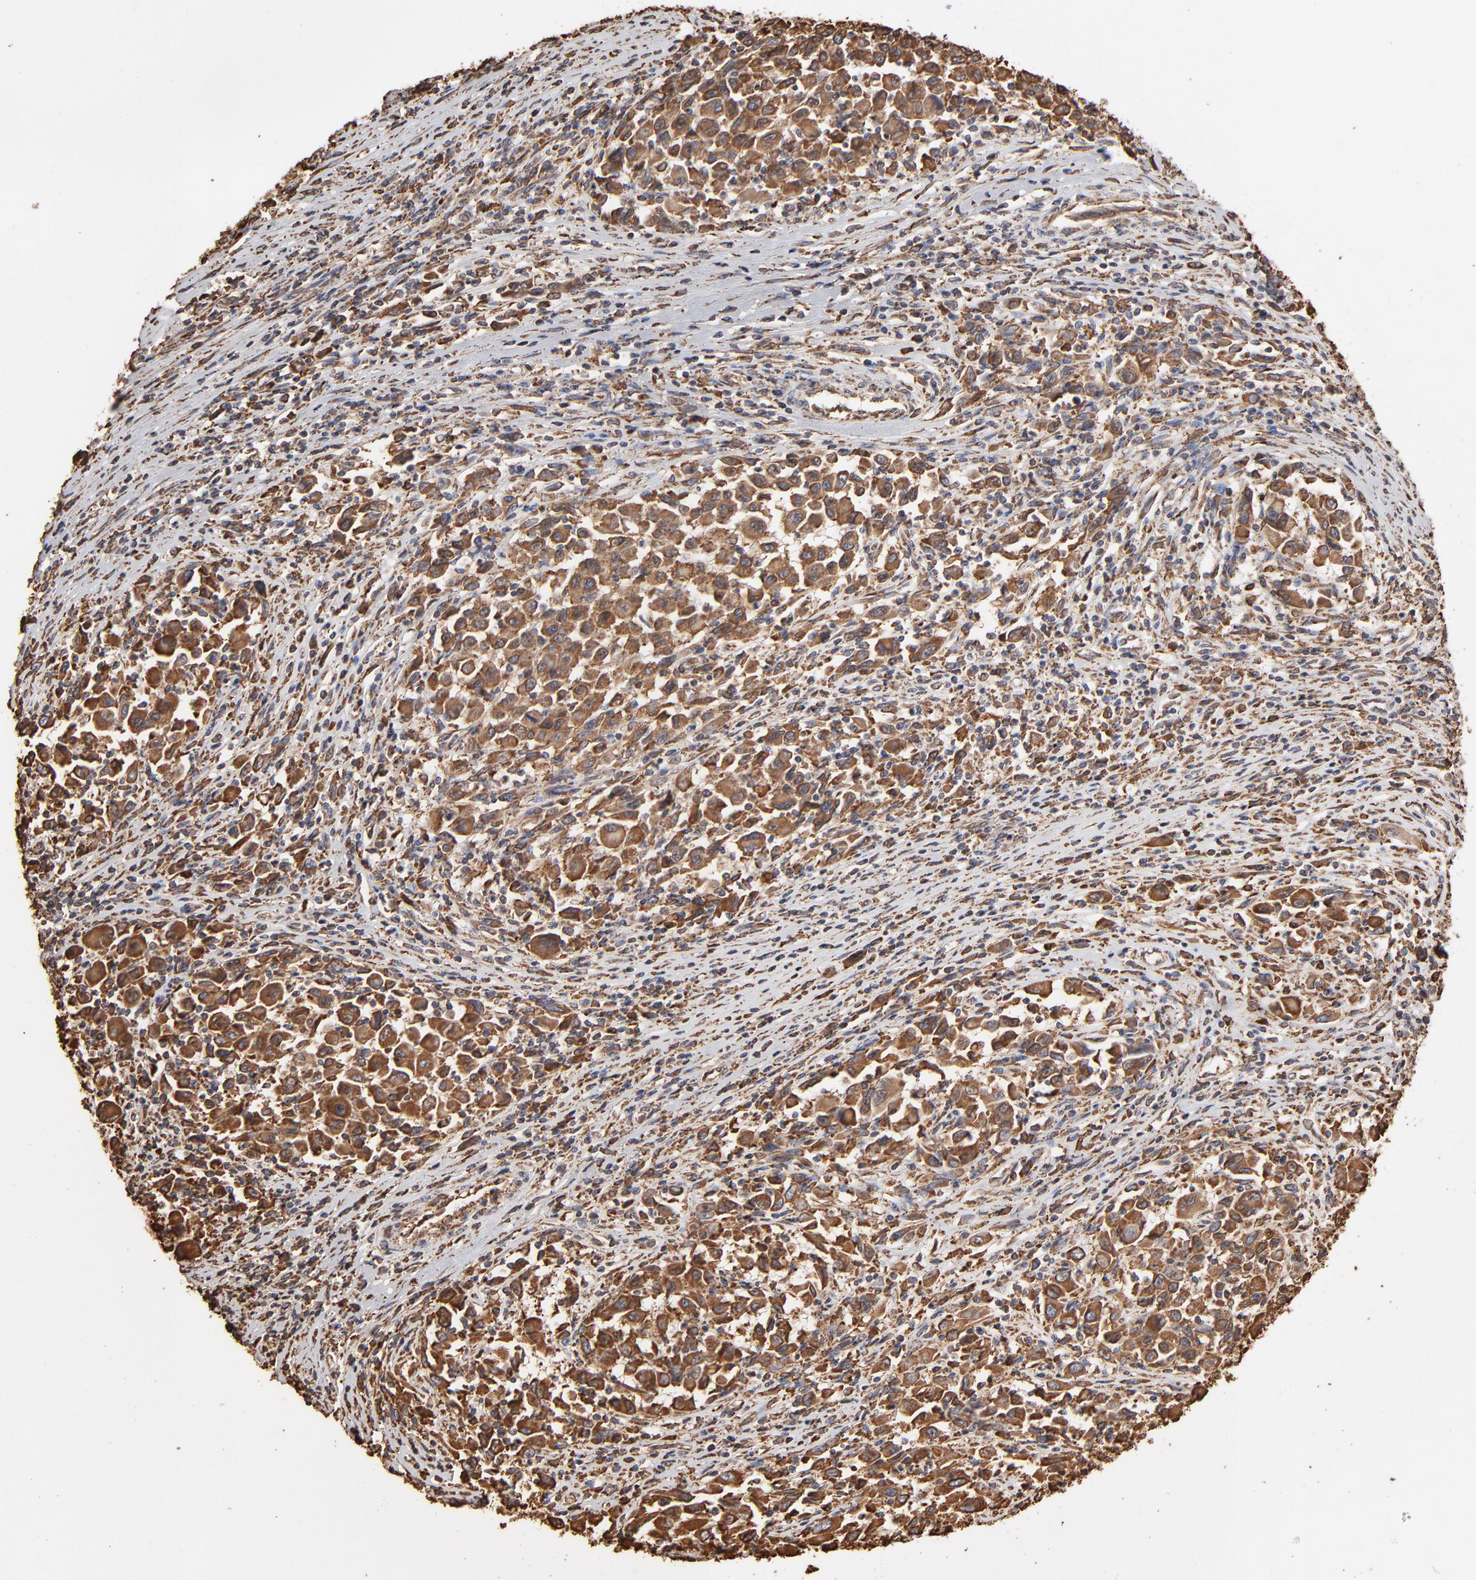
{"staining": {"intensity": "moderate", "quantity": ">75%", "location": "cytoplasmic/membranous"}, "tissue": "melanoma", "cell_type": "Tumor cells", "image_type": "cancer", "snomed": [{"axis": "morphology", "description": "Malignant melanoma, Metastatic site"}, {"axis": "topography", "description": "Lymph node"}], "caption": "High-power microscopy captured an IHC micrograph of malignant melanoma (metastatic site), revealing moderate cytoplasmic/membranous positivity in about >75% of tumor cells.", "gene": "PDIA3", "patient": {"sex": "male", "age": 61}}